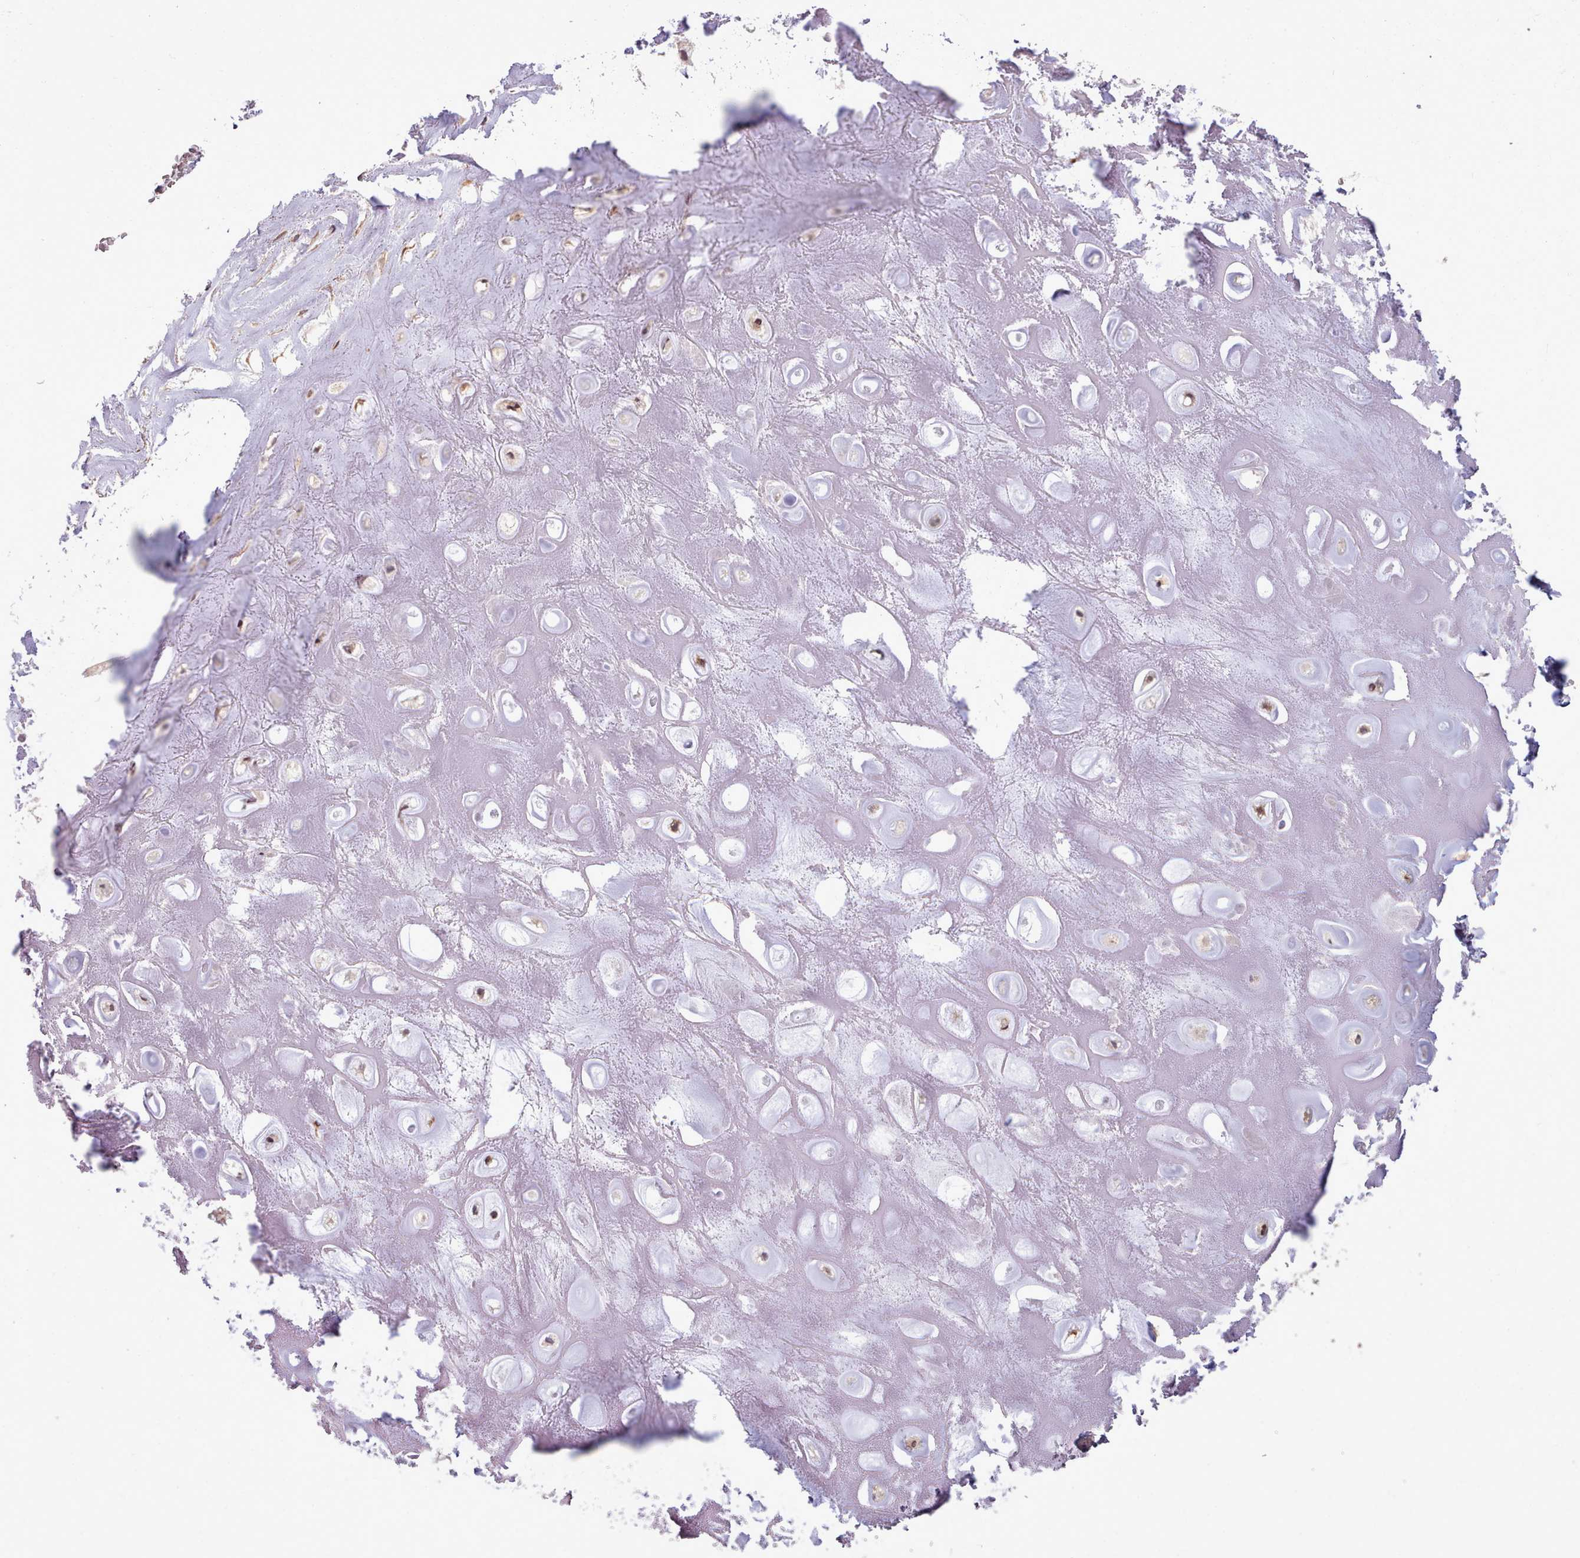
{"staining": {"intensity": "weak", "quantity": ">75%", "location": "cytoplasmic/membranous"}, "tissue": "adipose tissue", "cell_type": "Adipocytes", "image_type": "normal", "snomed": [{"axis": "morphology", "description": "Normal tissue, NOS"}, {"axis": "topography", "description": "Cartilage tissue"}], "caption": "This photomicrograph shows unremarkable adipose tissue stained with immunohistochemistry (IHC) to label a protein in brown. The cytoplasmic/membranous of adipocytes show weak positivity for the protein. Nuclei are counter-stained blue.", "gene": "MRPL46", "patient": {"sex": "male", "age": 81}}